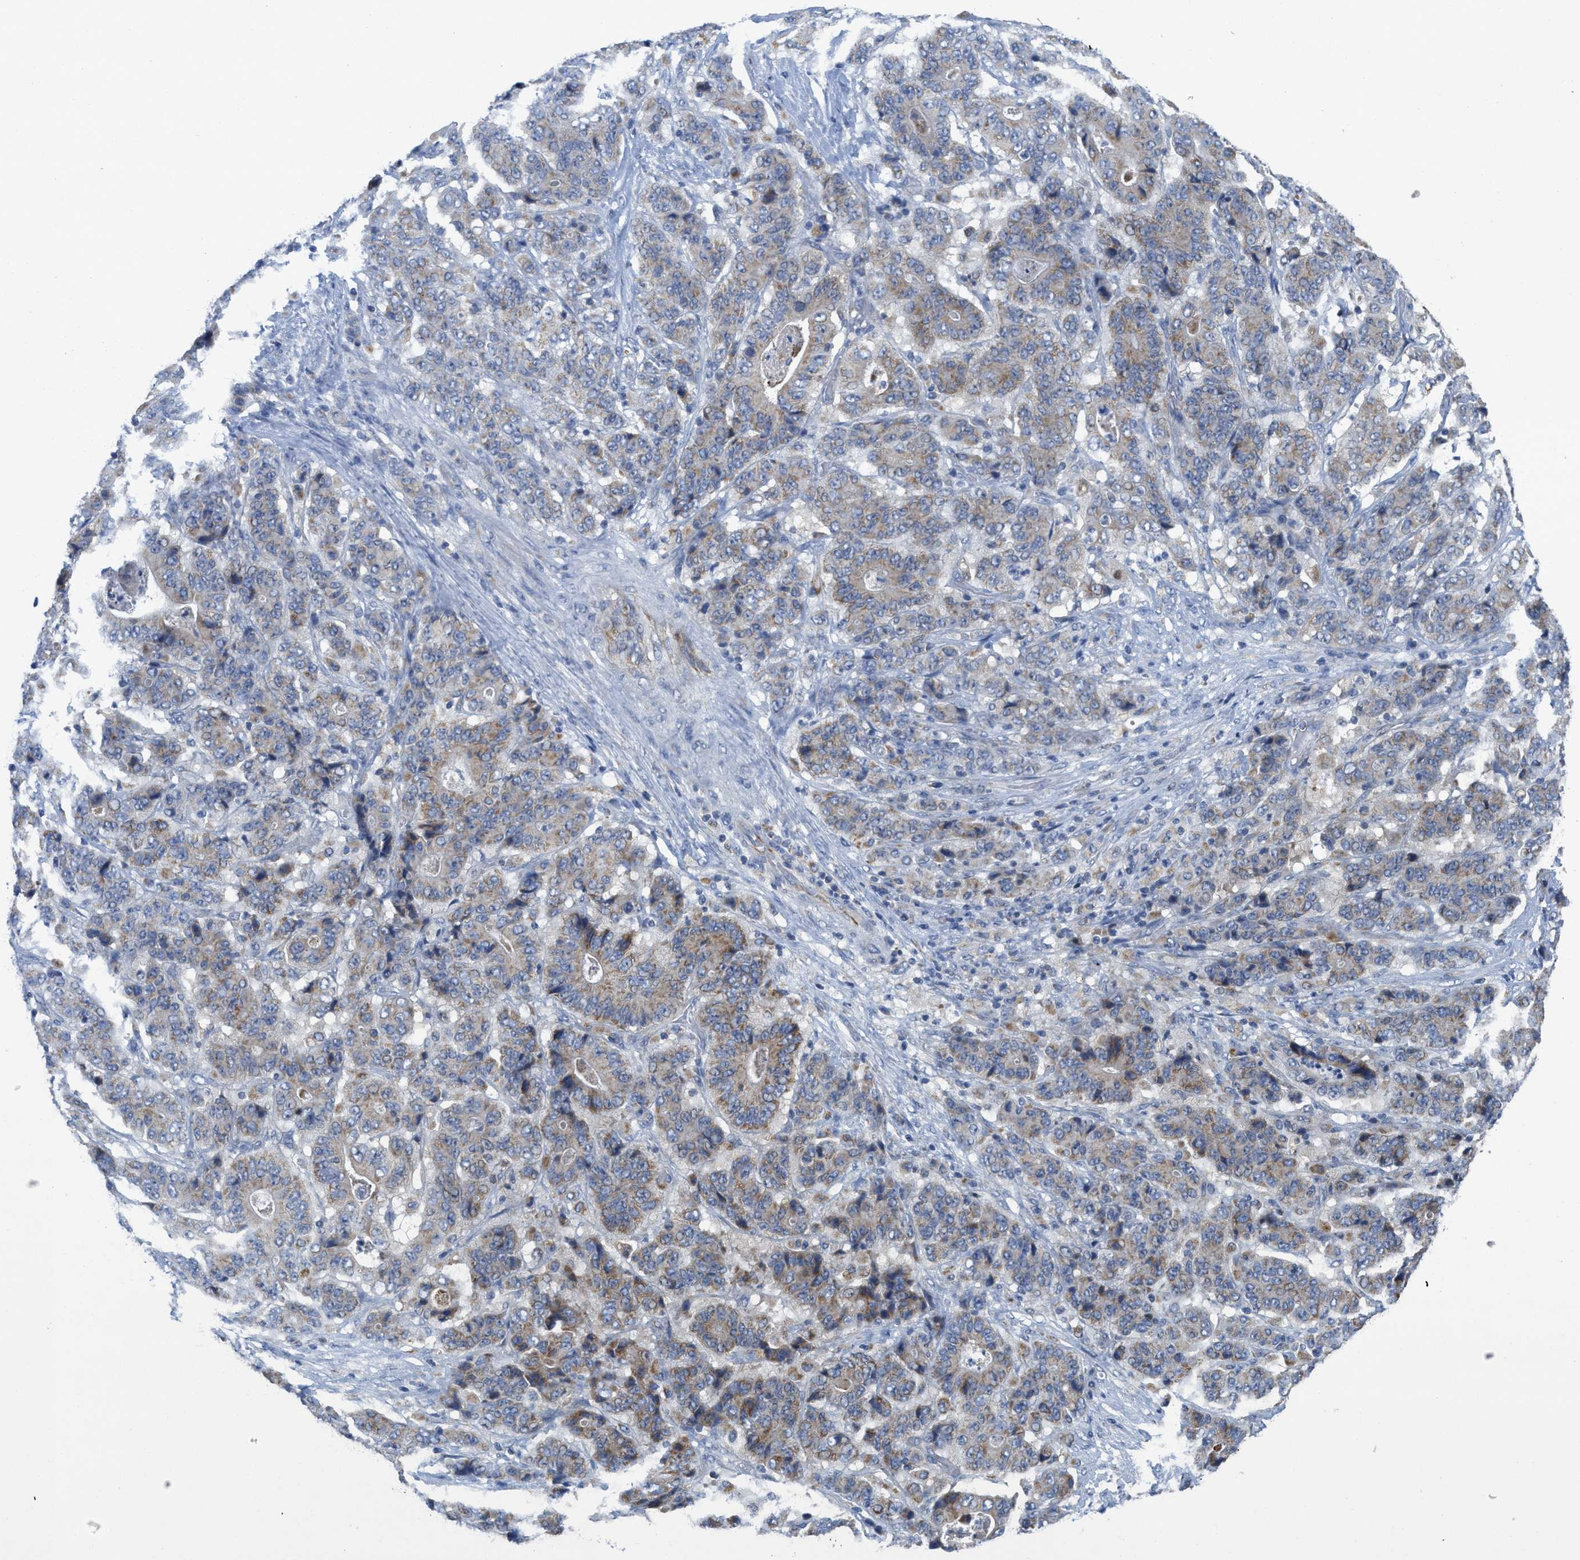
{"staining": {"intensity": "moderate", "quantity": ">75%", "location": "cytoplasmic/membranous"}, "tissue": "stomach cancer", "cell_type": "Tumor cells", "image_type": "cancer", "snomed": [{"axis": "morphology", "description": "Adenocarcinoma, NOS"}, {"axis": "topography", "description": "Stomach"}], "caption": "The photomicrograph shows immunohistochemical staining of stomach cancer (adenocarcinoma). There is moderate cytoplasmic/membranous staining is appreciated in approximately >75% of tumor cells.", "gene": "GATD3", "patient": {"sex": "female", "age": 73}}